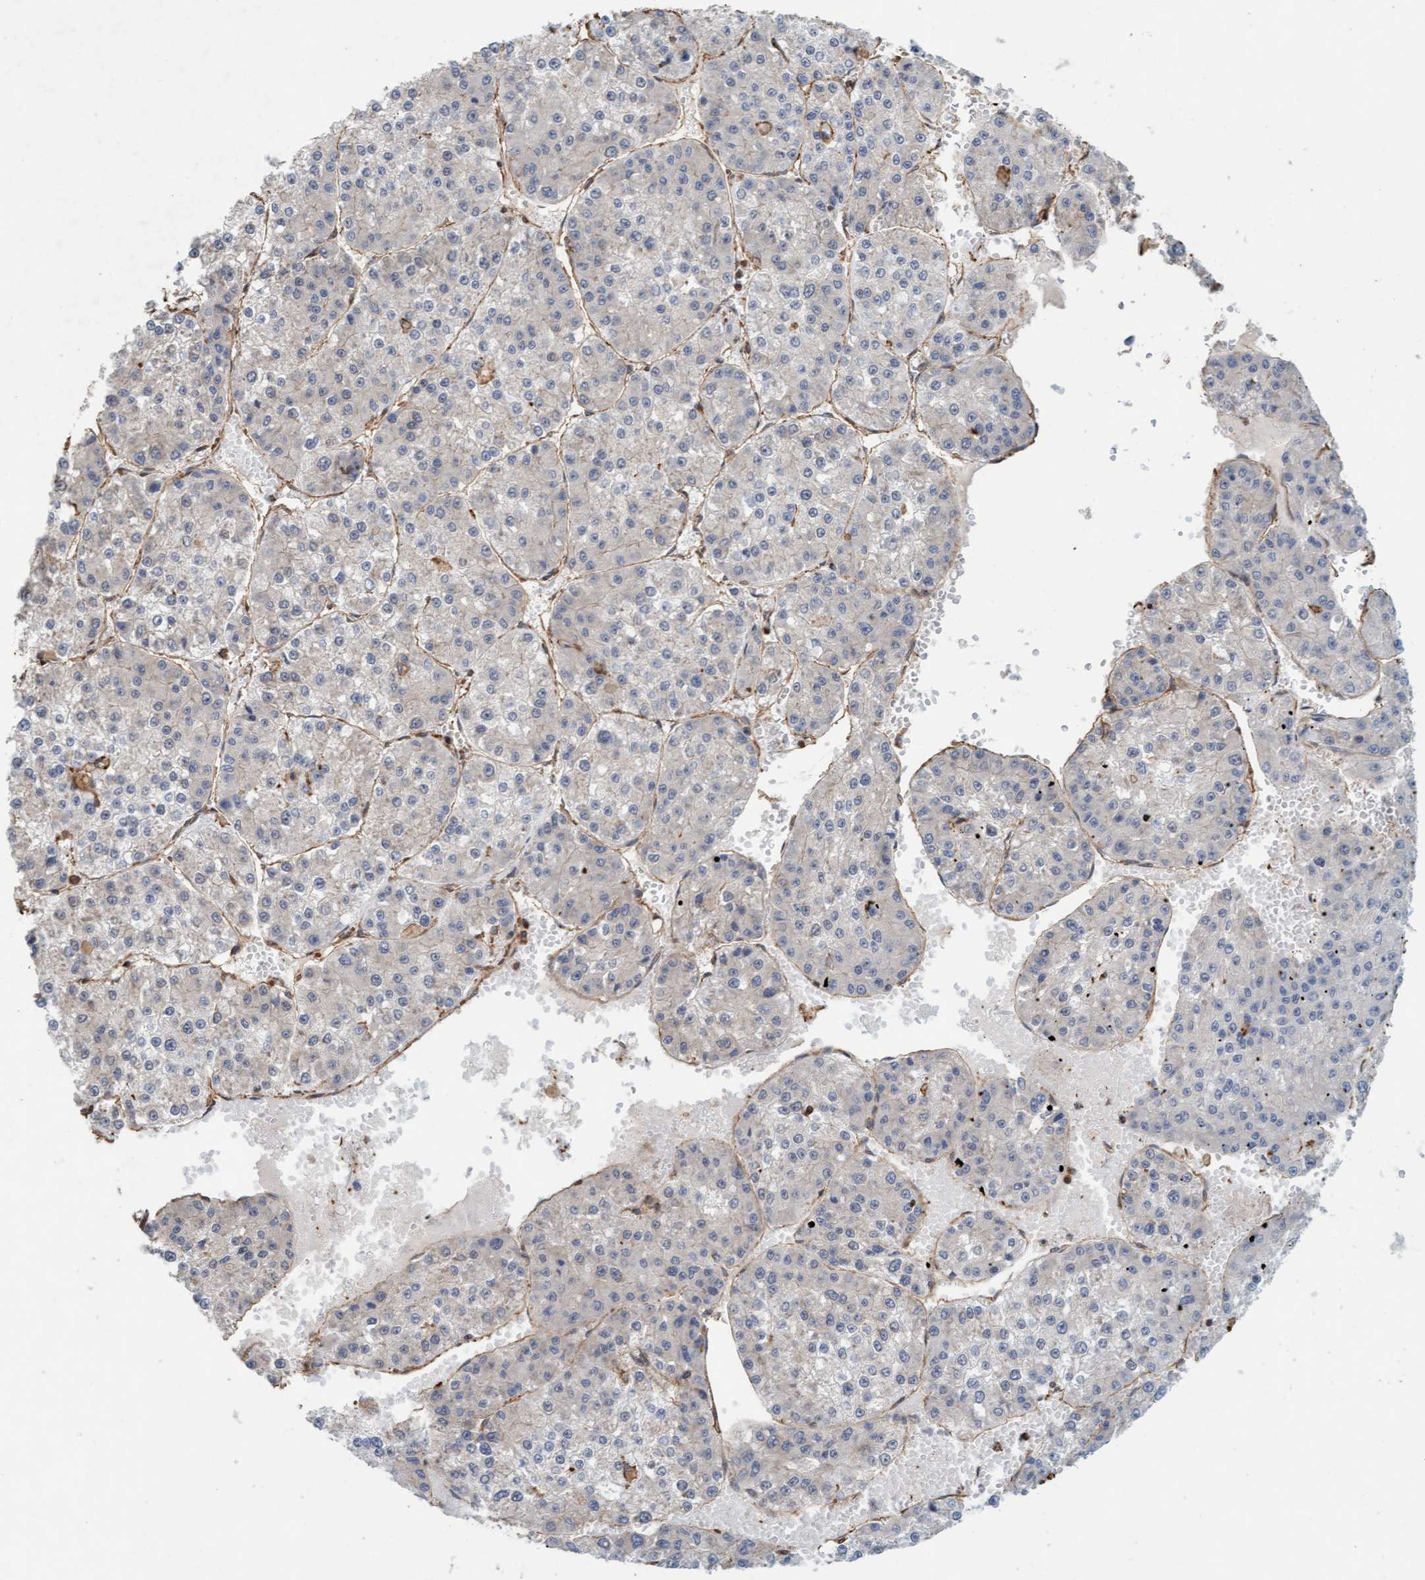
{"staining": {"intensity": "negative", "quantity": "none", "location": "none"}, "tissue": "liver cancer", "cell_type": "Tumor cells", "image_type": "cancer", "snomed": [{"axis": "morphology", "description": "Carcinoma, Hepatocellular, NOS"}, {"axis": "topography", "description": "Liver"}], "caption": "Immunohistochemical staining of liver cancer shows no significant staining in tumor cells. The staining was performed using DAB (3,3'-diaminobenzidine) to visualize the protein expression in brown, while the nuclei were stained in blue with hematoxylin (Magnification: 20x).", "gene": "FXR2", "patient": {"sex": "female", "age": 73}}